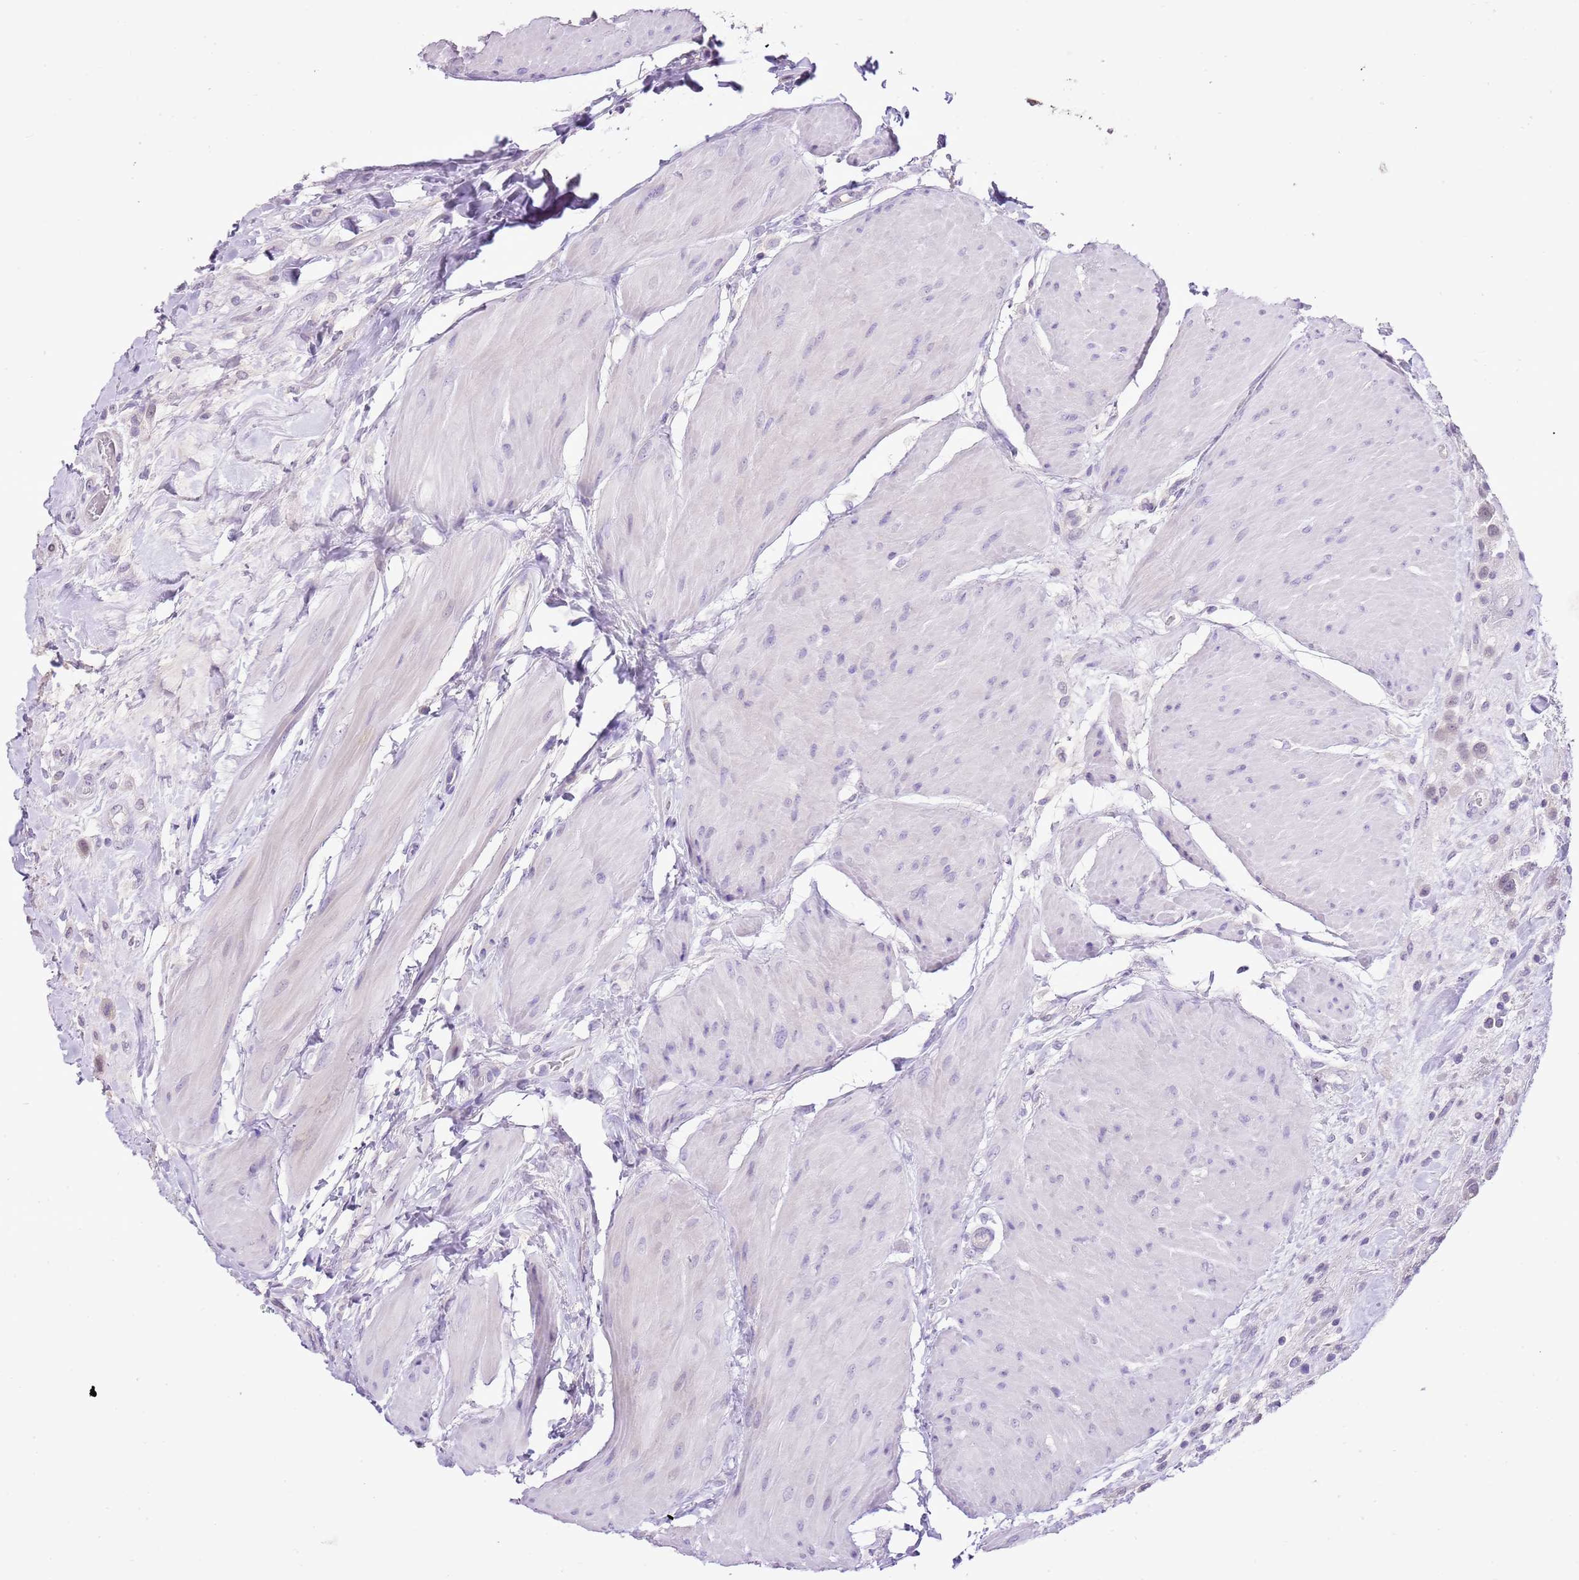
{"staining": {"intensity": "negative", "quantity": "none", "location": "none"}, "tissue": "urothelial cancer", "cell_type": "Tumor cells", "image_type": "cancer", "snomed": [{"axis": "morphology", "description": "Urothelial carcinoma, High grade"}, {"axis": "topography", "description": "Urinary bladder"}], "caption": "Tumor cells show no significant protein positivity in urothelial cancer. (Stains: DAB (3,3'-diaminobenzidine) IHC with hematoxylin counter stain, Microscopy: brightfield microscopy at high magnification).", "gene": "XPO7", "patient": {"sex": "male", "age": 50}}